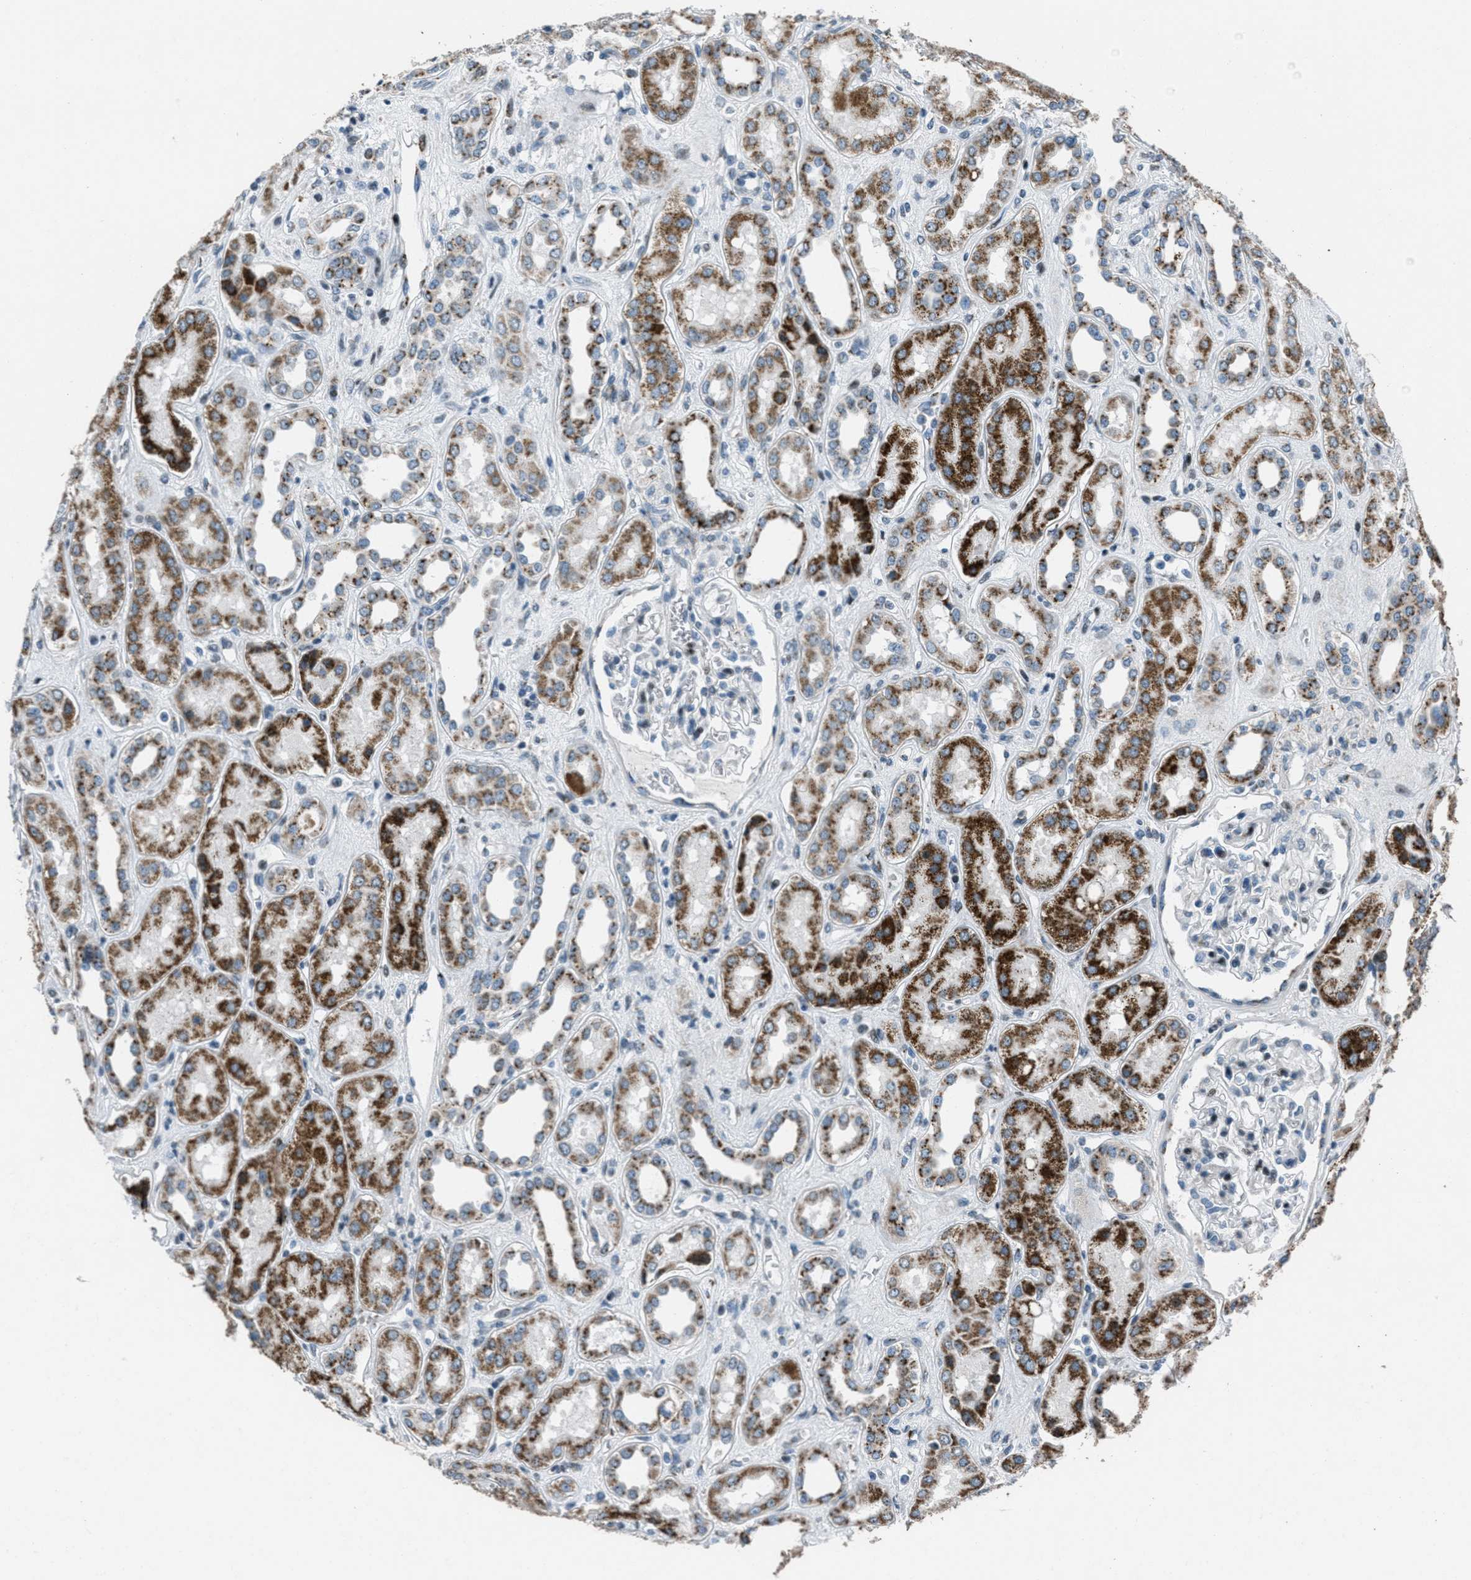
{"staining": {"intensity": "negative", "quantity": "none", "location": "none"}, "tissue": "kidney", "cell_type": "Cells in glomeruli", "image_type": "normal", "snomed": [{"axis": "morphology", "description": "Normal tissue, NOS"}, {"axis": "topography", "description": "Kidney"}], "caption": "Kidney stained for a protein using immunohistochemistry (IHC) reveals no positivity cells in glomeruli.", "gene": "GPC6", "patient": {"sex": "male", "age": 59}}